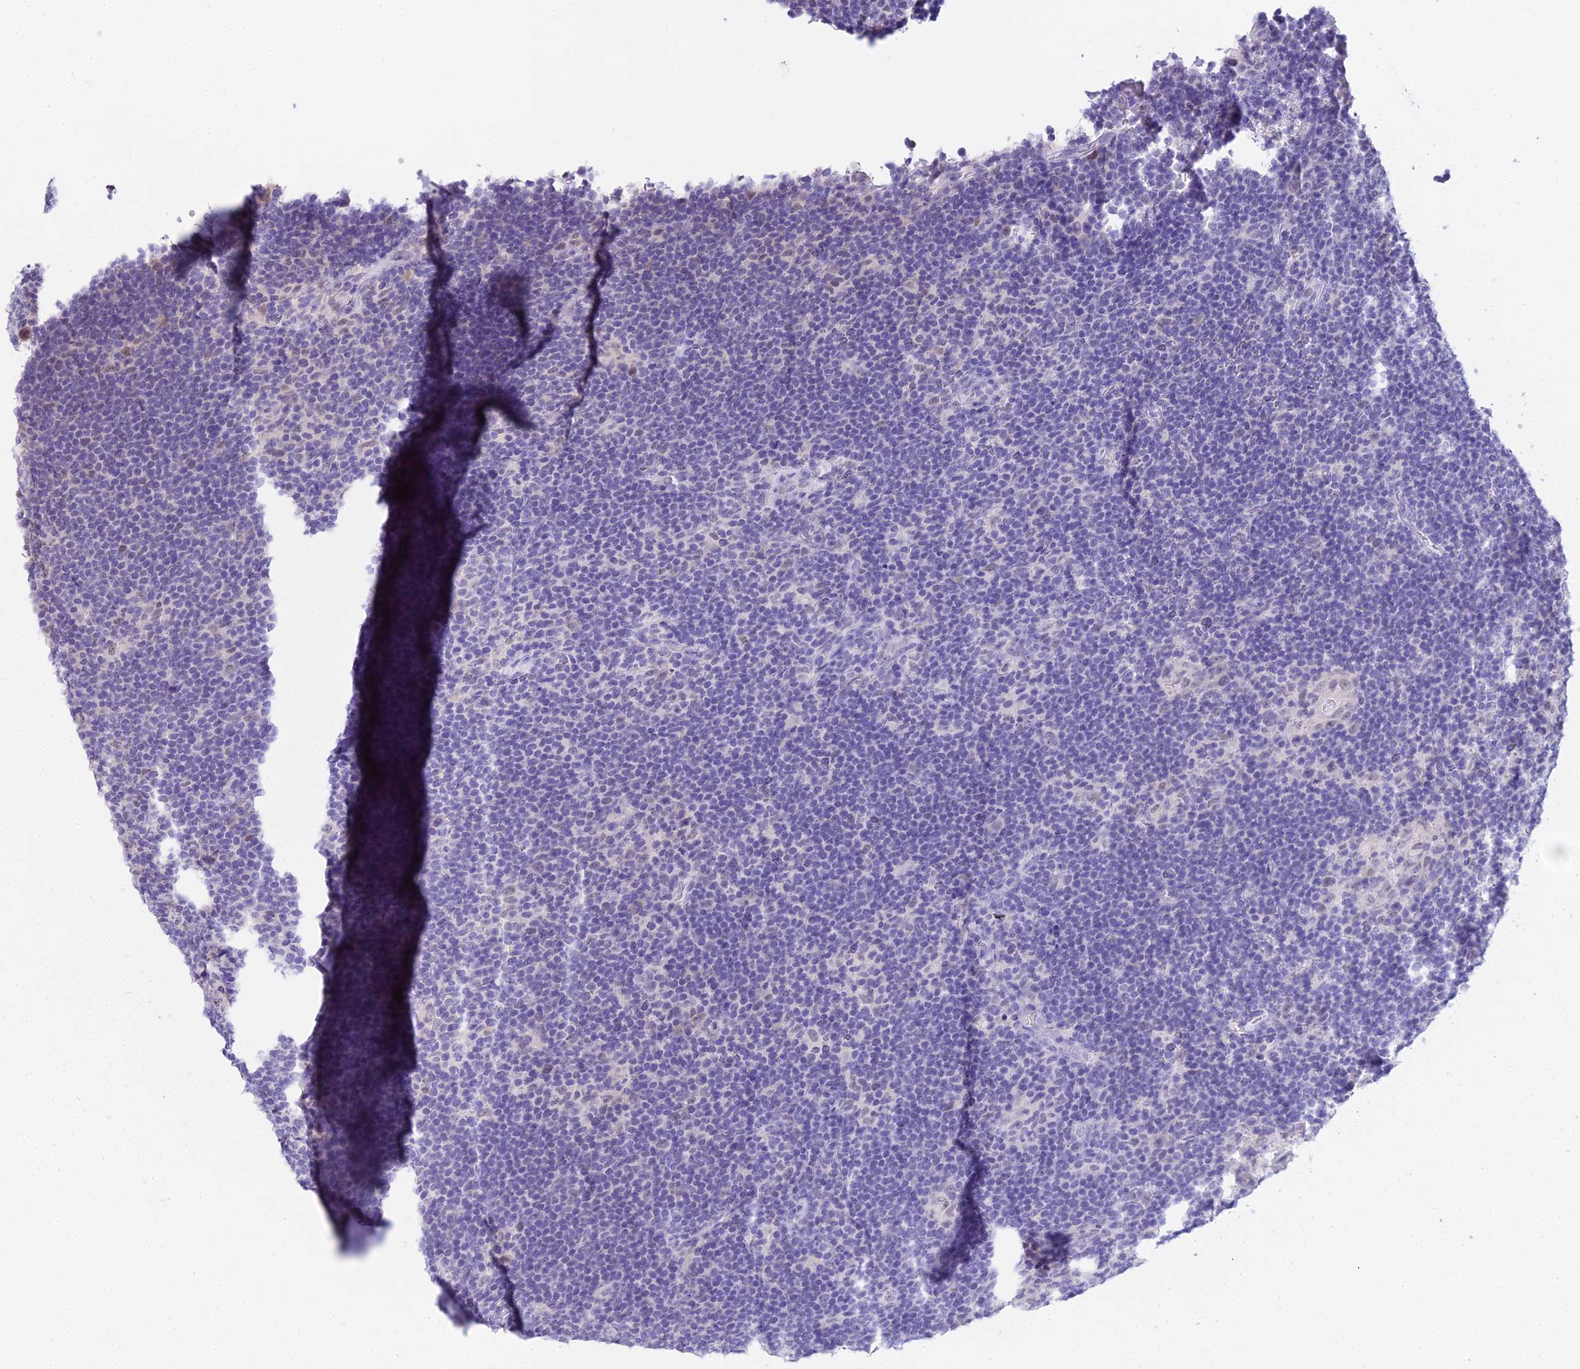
{"staining": {"intensity": "negative", "quantity": "none", "location": "none"}, "tissue": "lymphoma", "cell_type": "Tumor cells", "image_type": "cancer", "snomed": [{"axis": "morphology", "description": "Hodgkin's disease, NOS"}, {"axis": "topography", "description": "Lymph node"}], "caption": "Immunohistochemical staining of human lymphoma reveals no significant positivity in tumor cells.", "gene": "MAT2A", "patient": {"sex": "female", "age": 57}}